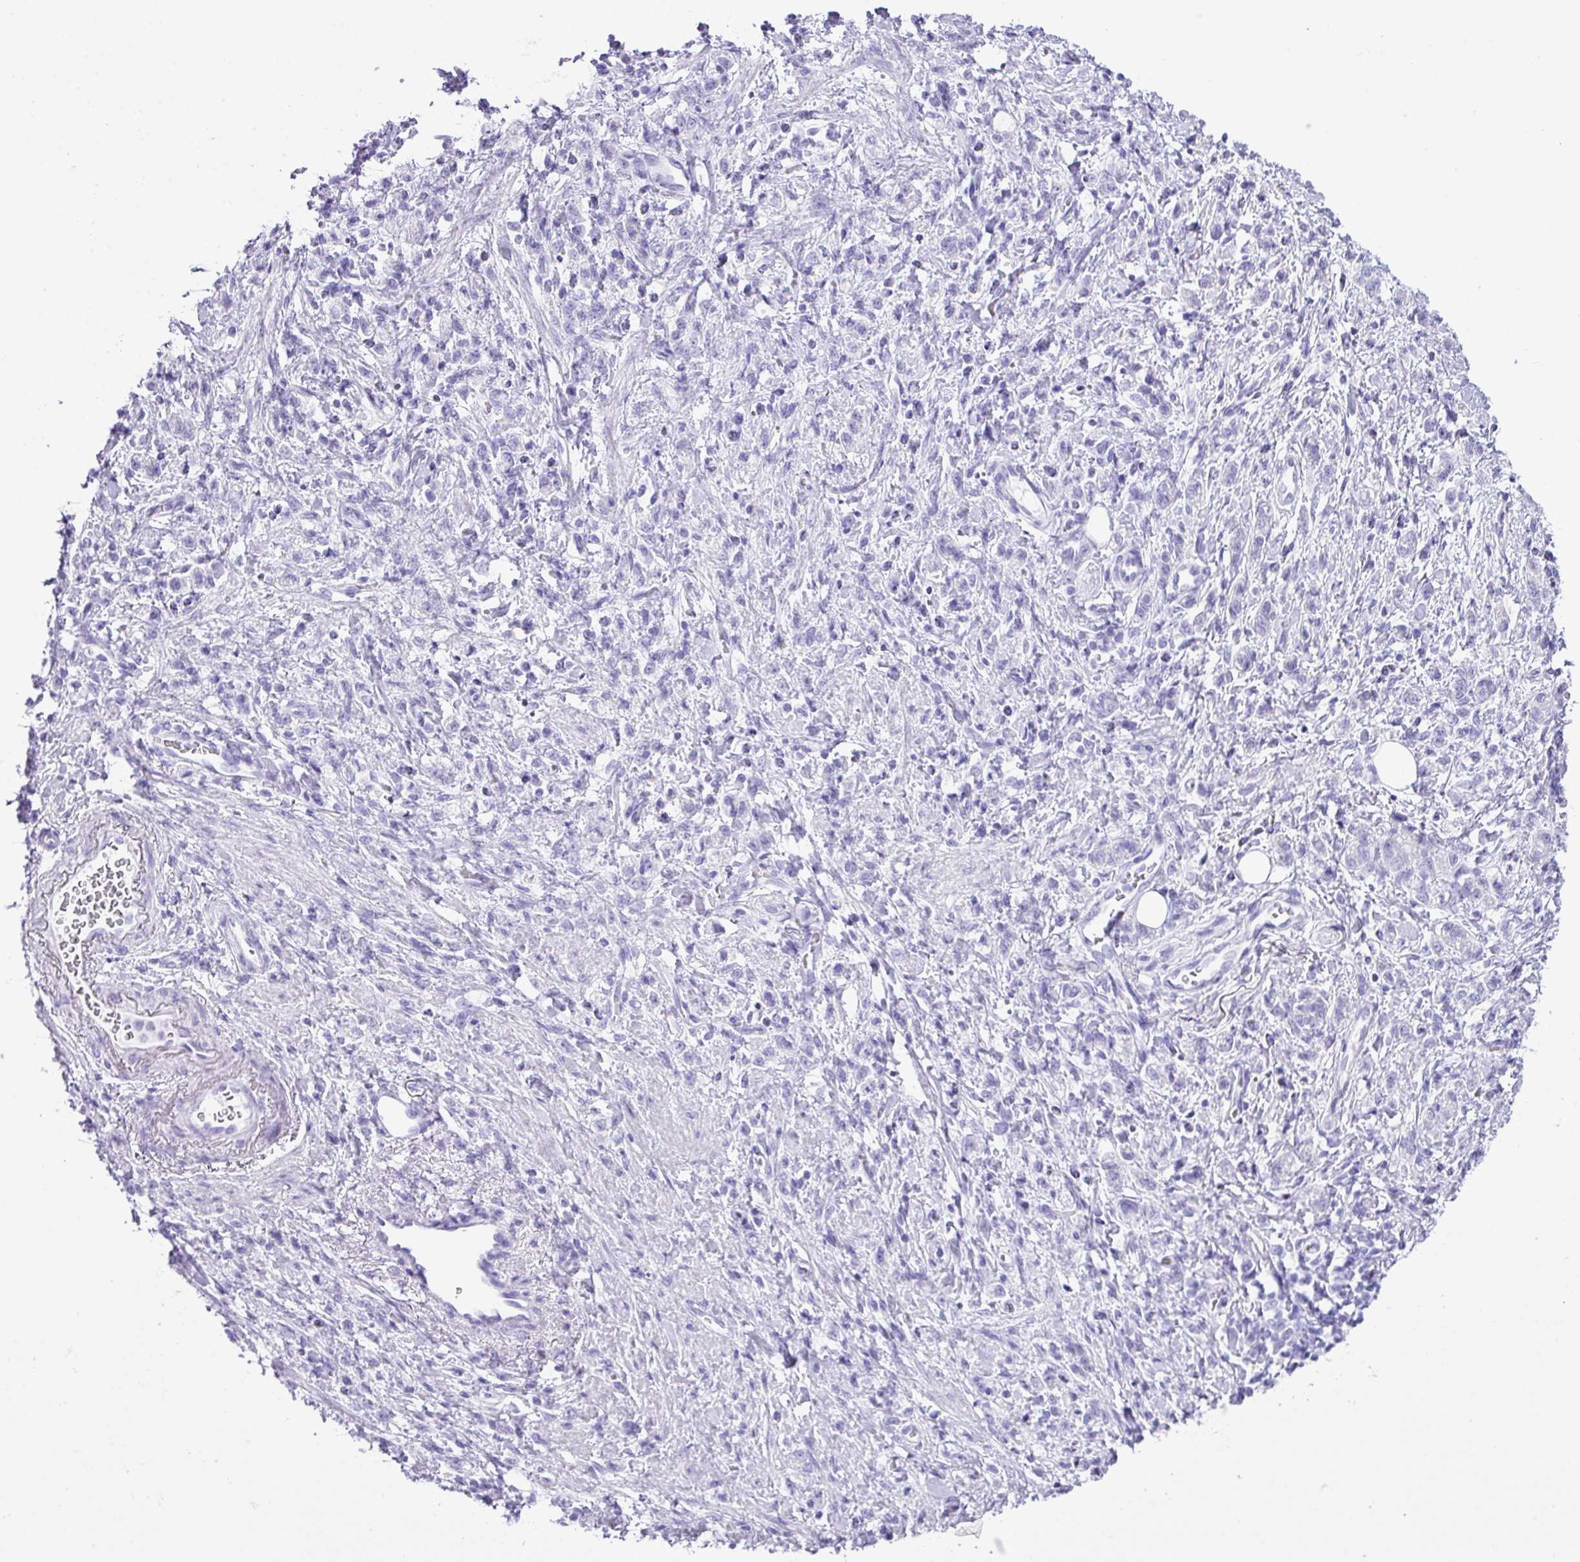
{"staining": {"intensity": "negative", "quantity": "none", "location": "none"}, "tissue": "stomach cancer", "cell_type": "Tumor cells", "image_type": "cancer", "snomed": [{"axis": "morphology", "description": "Adenocarcinoma, NOS"}, {"axis": "topography", "description": "Stomach"}], "caption": "High magnification brightfield microscopy of stomach cancer stained with DAB (3,3'-diaminobenzidine) (brown) and counterstained with hematoxylin (blue): tumor cells show no significant staining. The staining was performed using DAB to visualize the protein expression in brown, while the nuclei were stained in blue with hematoxylin (Magnification: 20x).", "gene": "NCCRP1", "patient": {"sex": "male", "age": 77}}